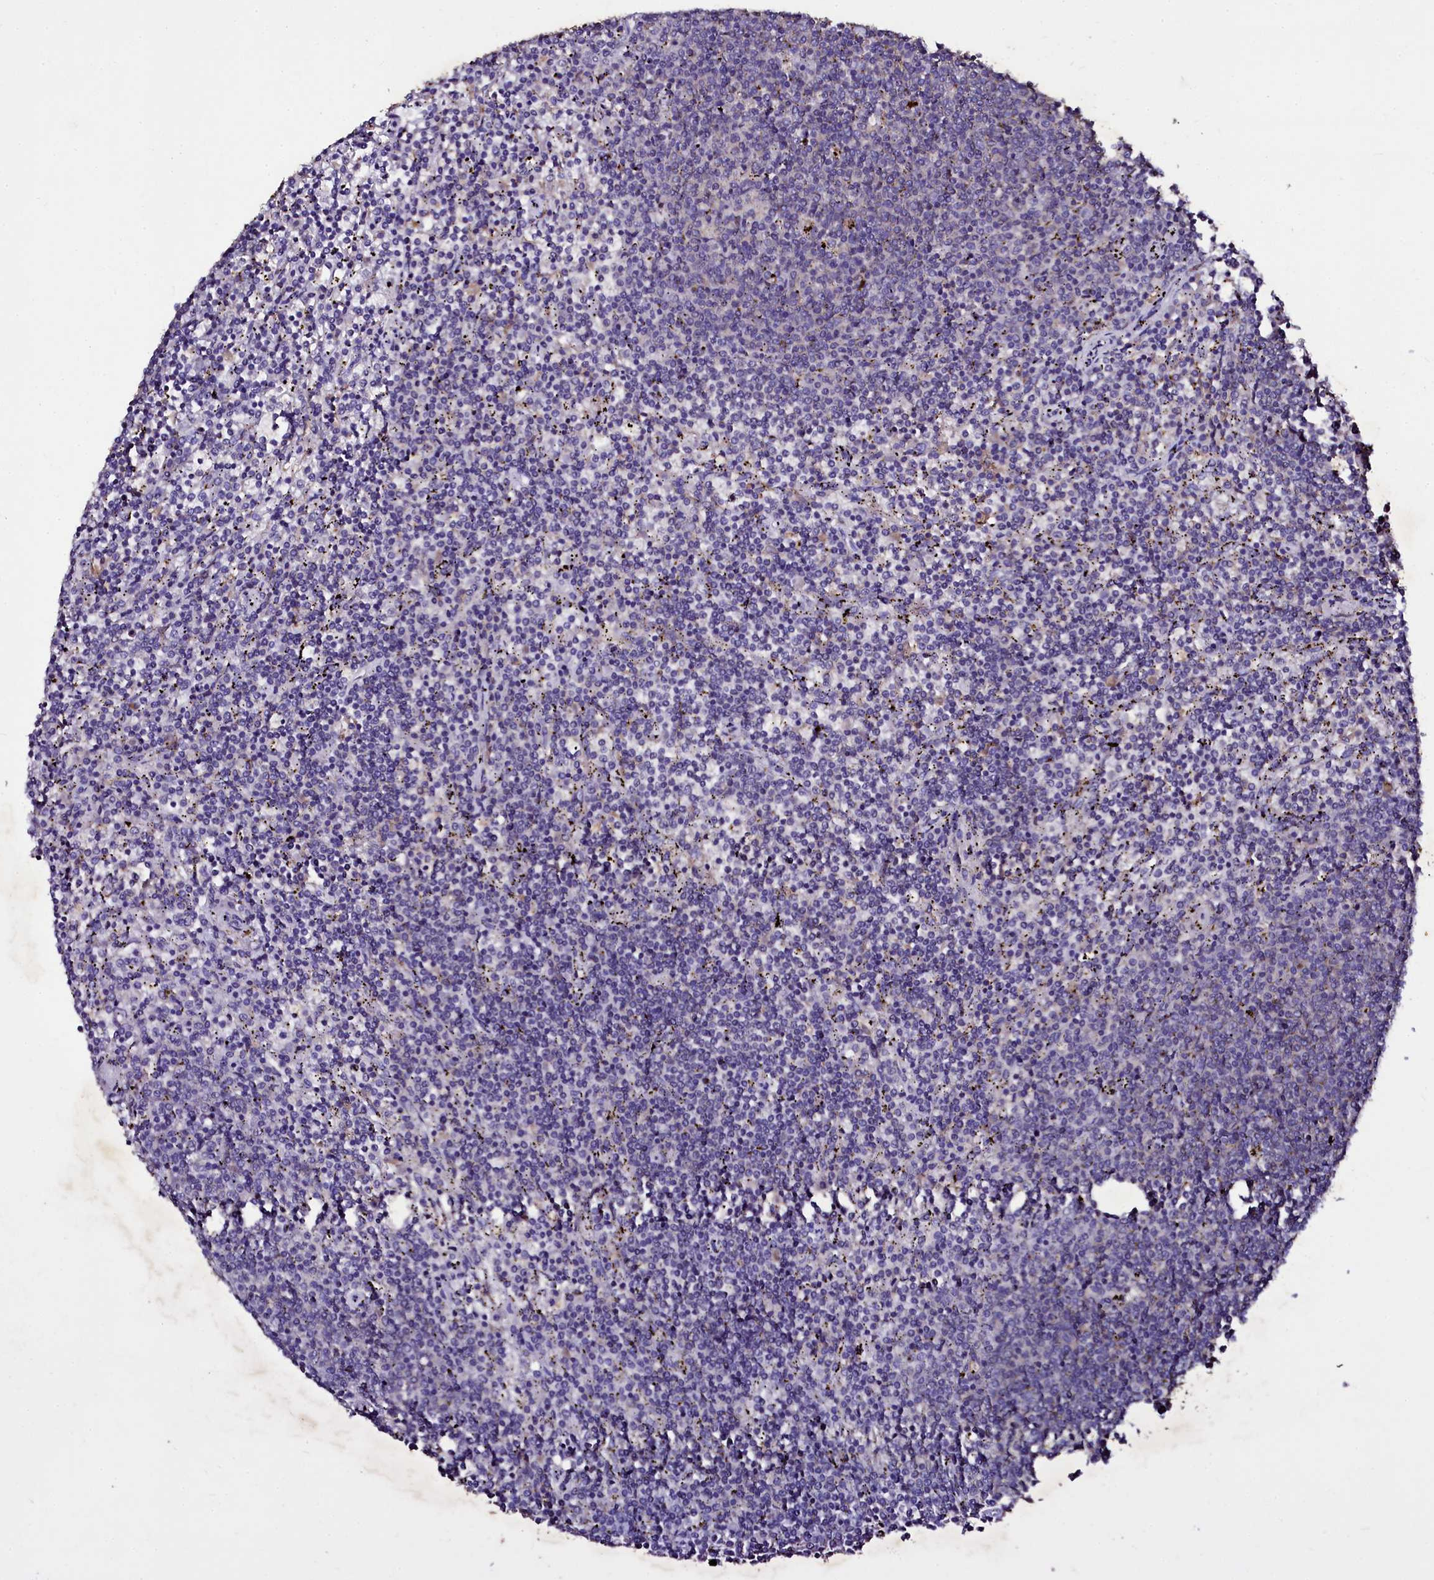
{"staining": {"intensity": "negative", "quantity": "none", "location": "none"}, "tissue": "lymphoma", "cell_type": "Tumor cells", "image_type": "cancer", "snomed": [{"axis": "morphology", "description": "Malignant lymphoma, non-Hodgkin's type, Low grade"}, {"axis": "topography", "description": "Spleen"}], "caption": "Immunohistochemistry (IHC) histopathology image of human low-grade malignant lymphoma, non-Hodgkin's type stained for a protein (brown), which exhibits no positivity in tumor cells. The staining is performed using DAB (3,3'-diaminobenzidine) brown chromogen with nuclei counter-stained in using hematoxylin.", "gene": "SELENOT", "patient": {"sex": "female", "age": 50}}